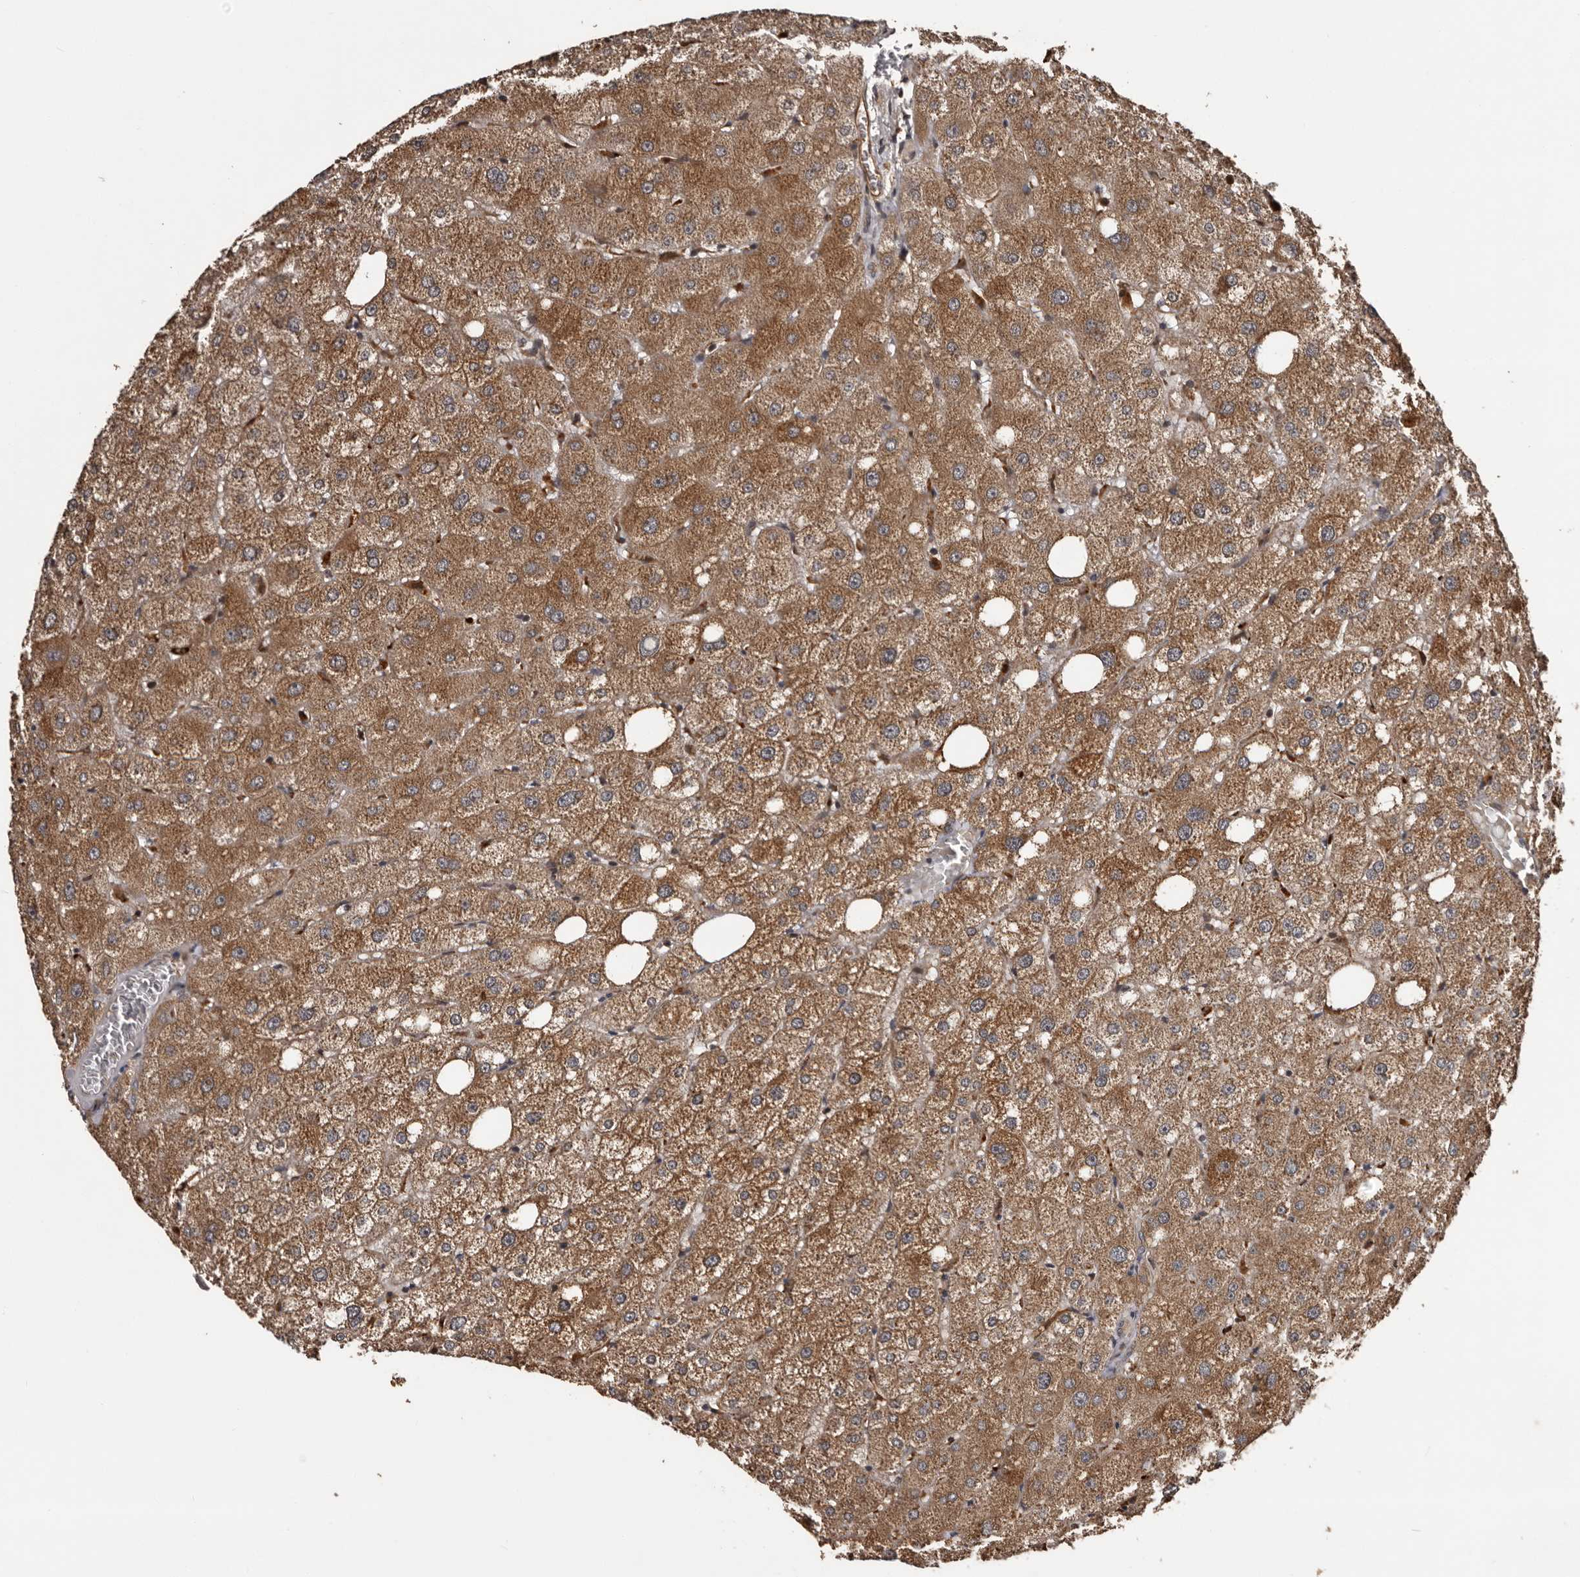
{"staining": {"intensity": "weak", "quantity": "25%-75%", "location": "cytoplasmic/membranous"}, "tissue": "liver", "cell_type": "Cholangiocytes", "image_type": "normal", "snomed": [{"axis": "morphology", "description": "Normal tissue, NOS"}, {"axis": "topography", "description": "Liver"}], "caption": "Cholangiocytes display low levels of weak cytoplasmic/membranous expression in approximately 25%-75% of cells in benign human liver. (IHC, brightfield microscopy, high magnification).", "gene": "SERTAD4", "patient": {"sex": "male", "age": 73}}